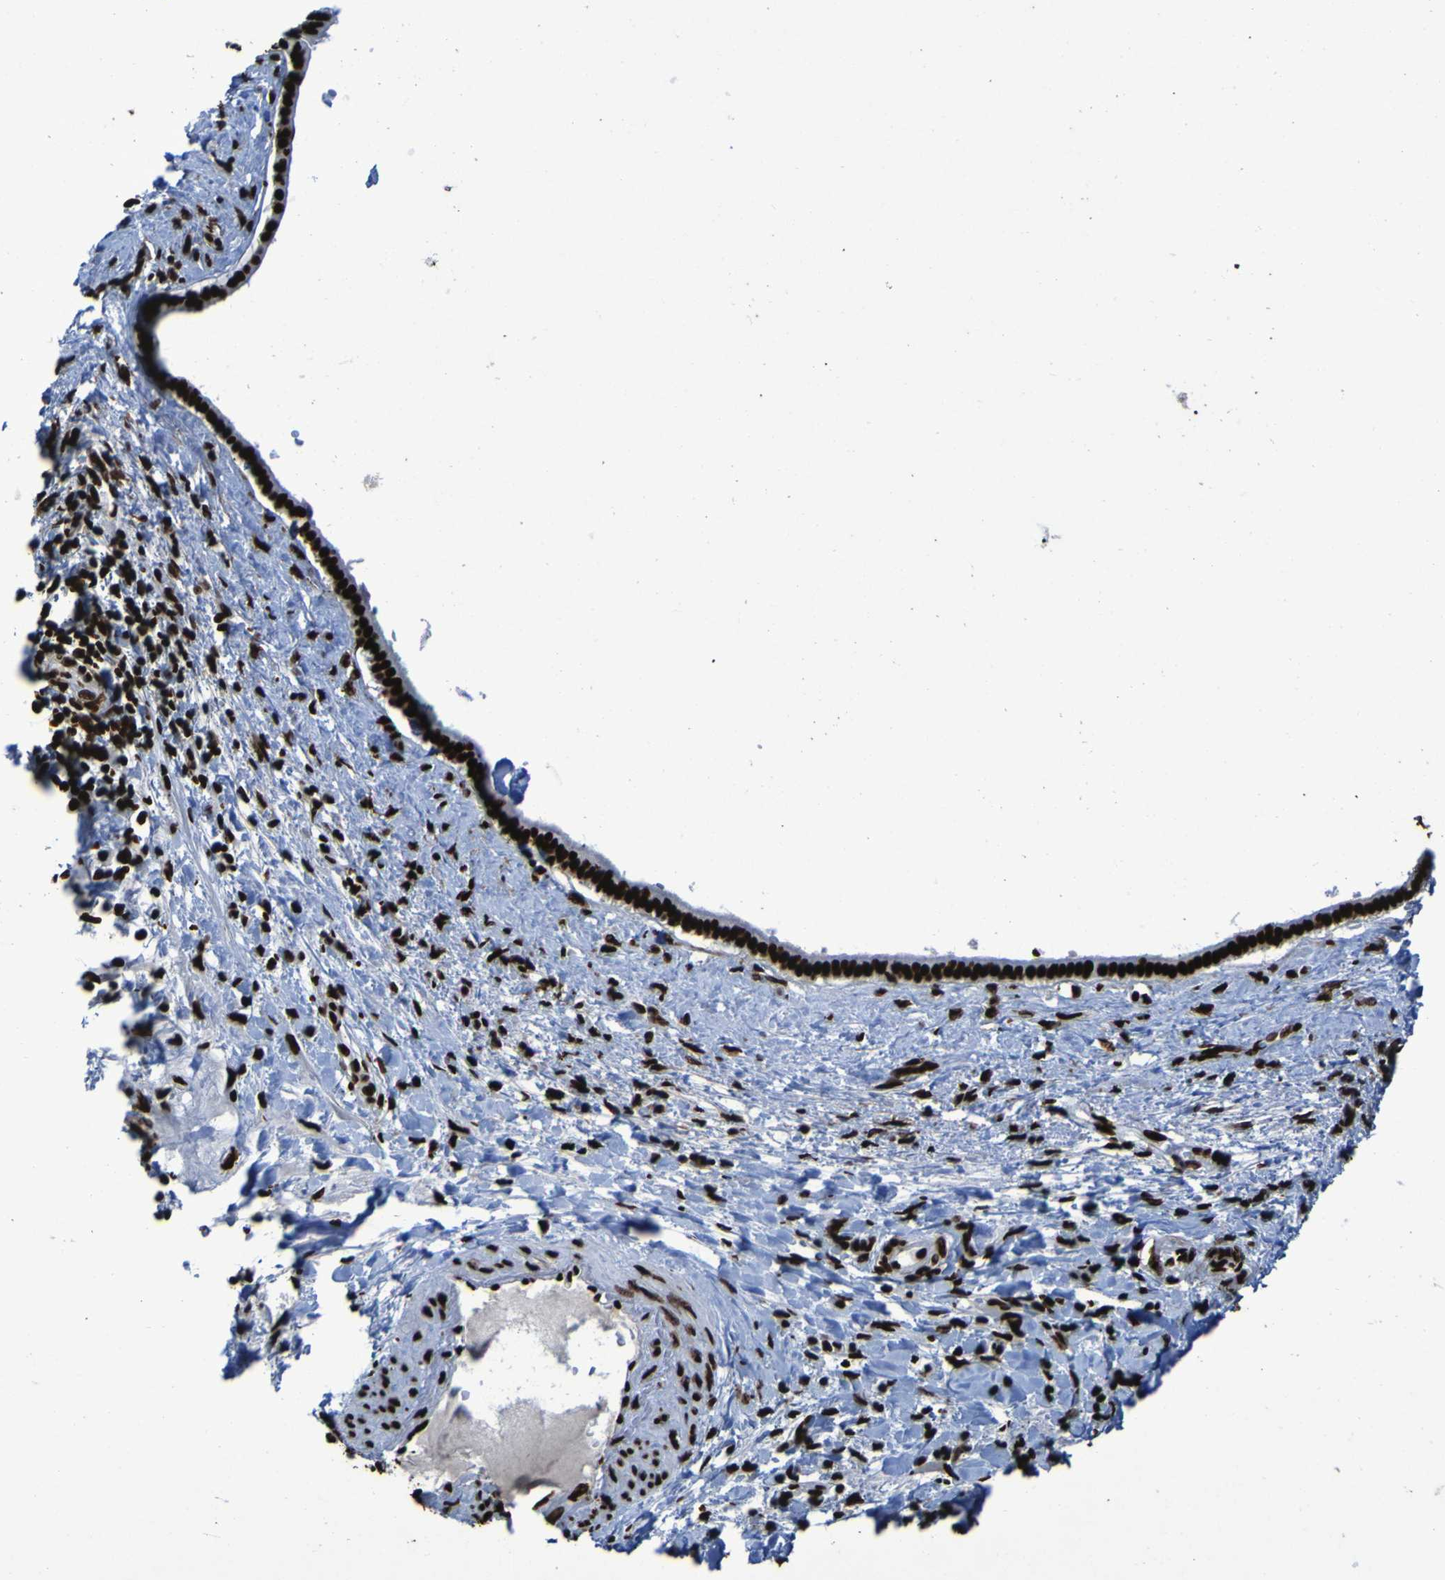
{"staining": {"intensity": "strong", "quantity": ">75%", "location": "nuclear"}, "tissue": "liver cancer", "cell_type": "Tumor cells", "image_type": "cancer", "snomed": [{"axis": "morphology", "description": "Cholangiocarcinoma"}, {"axis": "topography", "description": "Liver"}], "caption": "A micrograph showing strong nuclear positivity in approximately >75% of tumor cells in liver cancer (cholangiocarcinoma), as visualized by brown immunohistochemical staining.", "gene": "NPM1", "patient": {"sex": "female", "age": 65}}